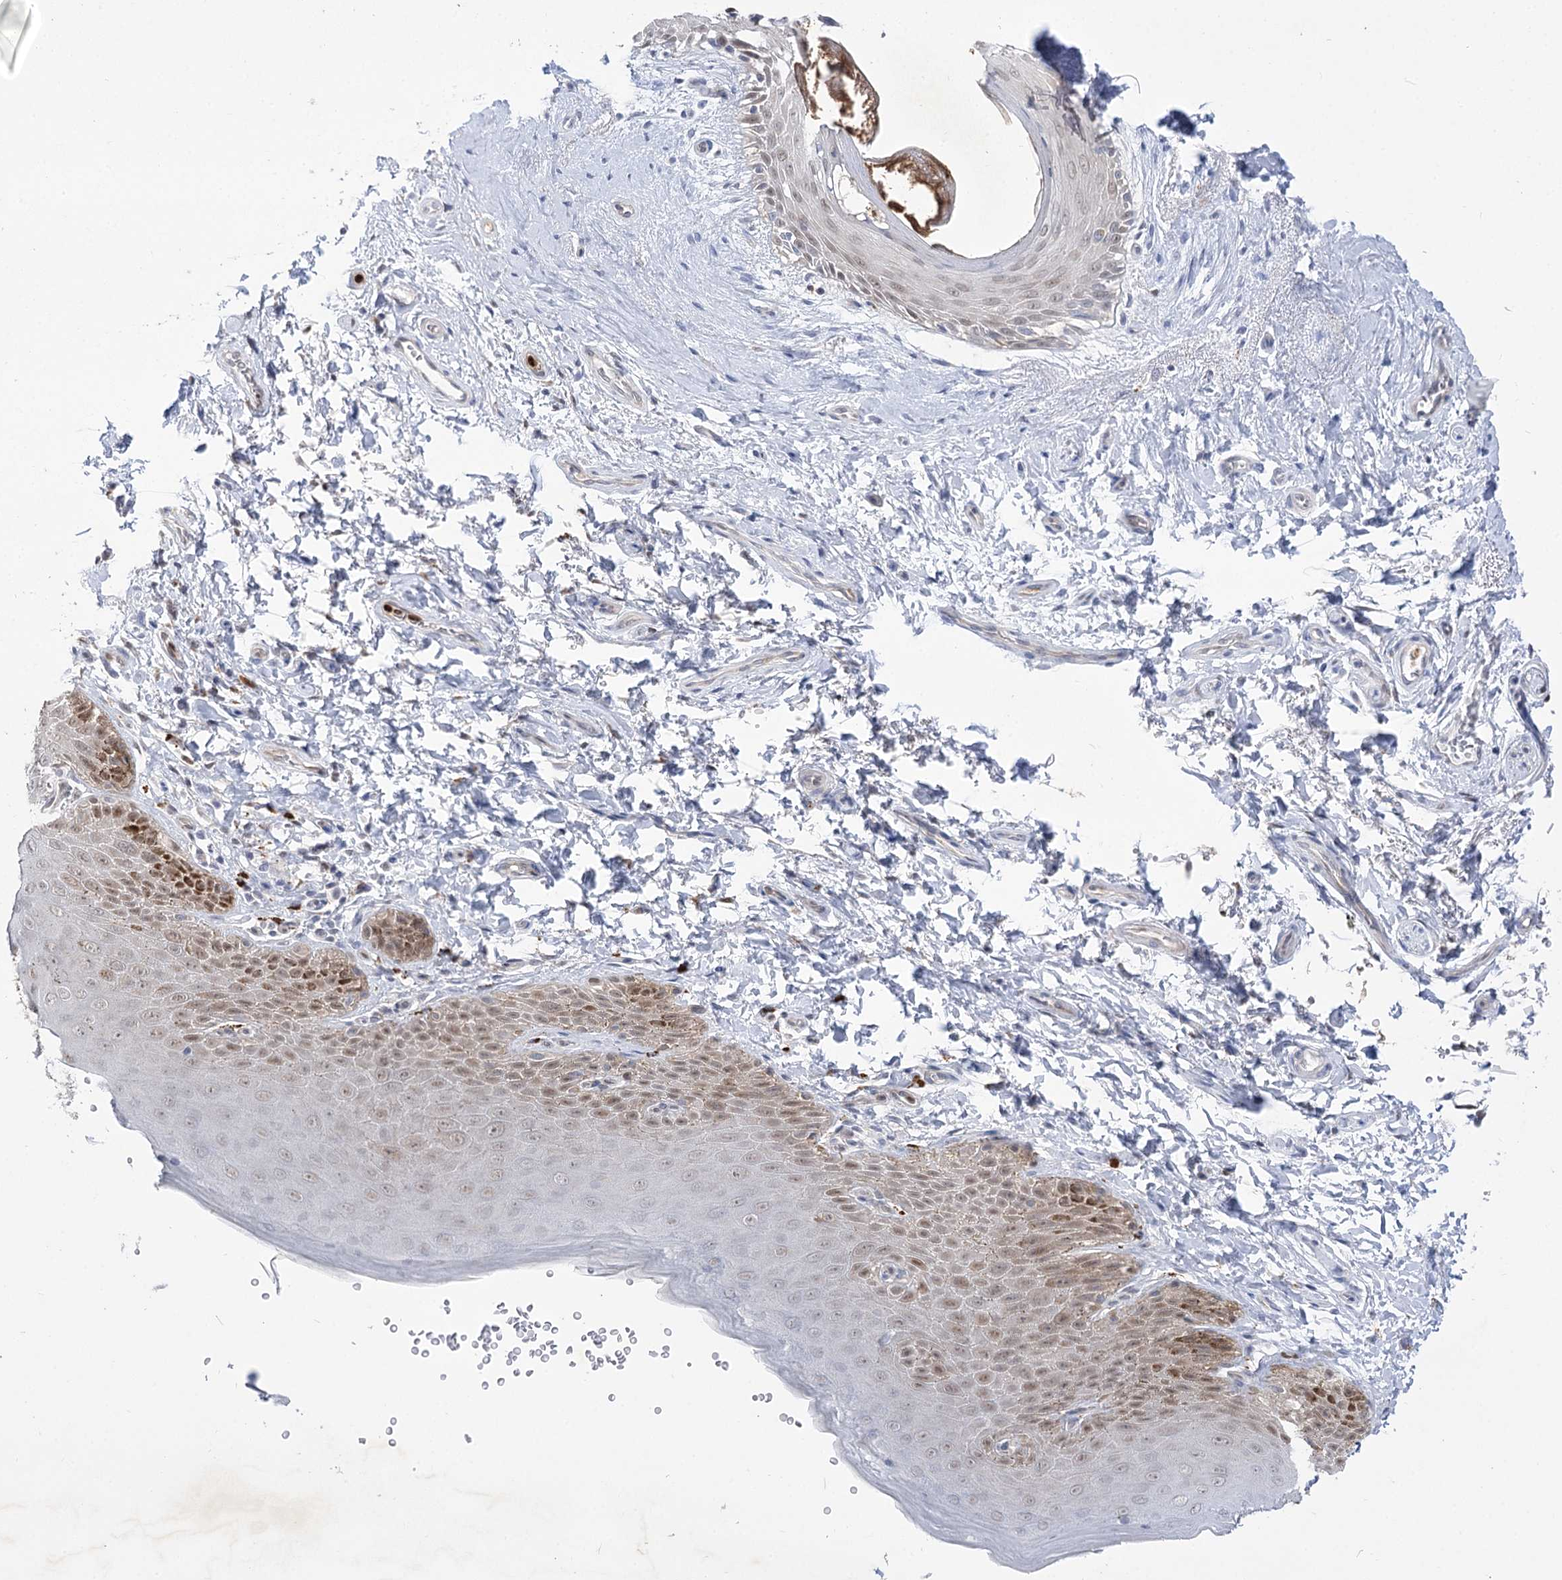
{"staining": {"intensity": "moderate", "quantity": ">75%", "location": "nuclear"}, "tissue": "skin", "cell_type": "Epidermal cells", "image_type": "normal", "snomed": [{"axis": "morphology", "description": "Normal tissue, NOS"}, {"axis": "topography", "description": "Anal"}], "caption": "Protein expression by immunohistochemistry (IHC) exhibits moderate nuclear staining in about >75% of epidermal cells in unremarkable skin.", "gene": "SIAE", "patient": {"sex": "male", "age": 44}}